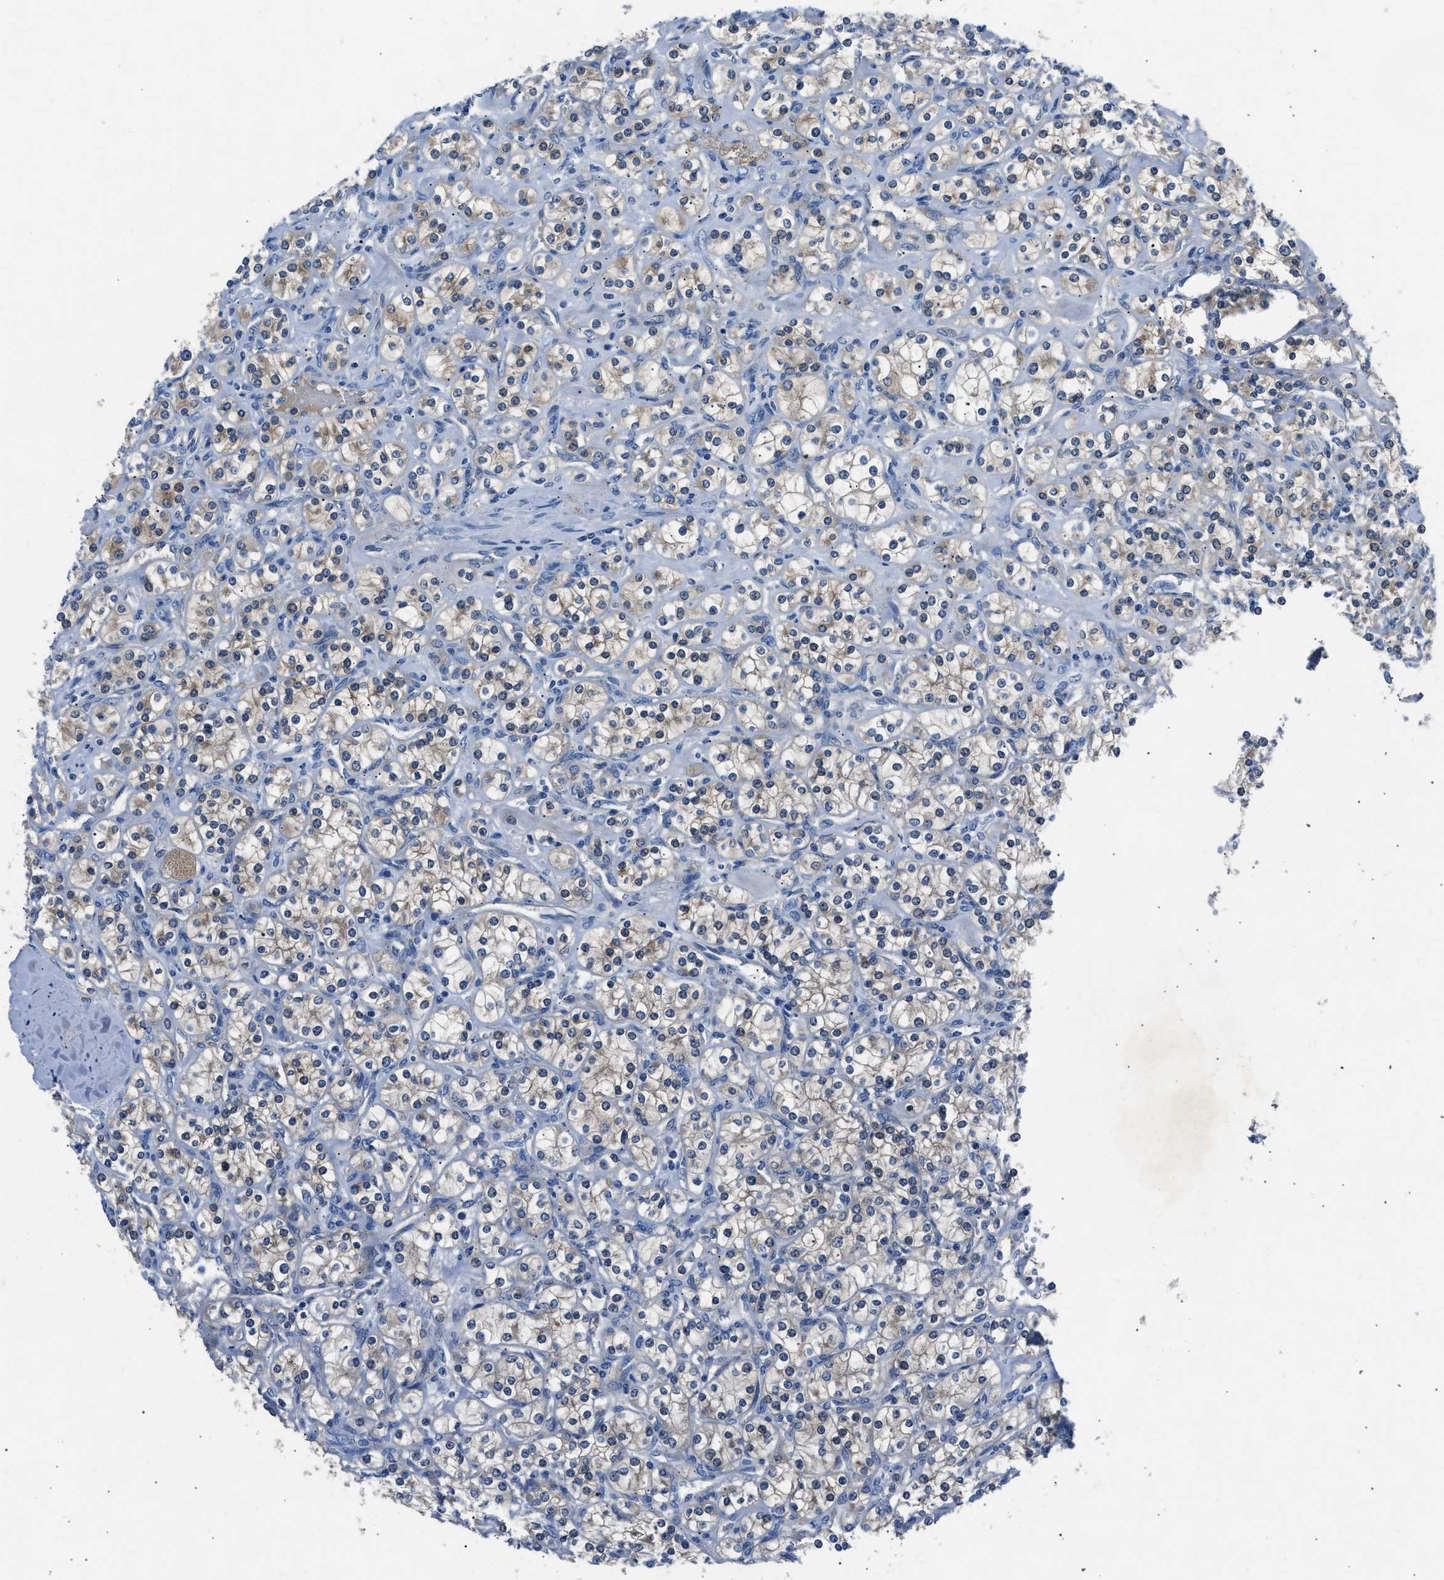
{"staining": {"intensity": "weak", "quantity": "25%-75%", "location": "cytoplasmic/membranous"}, "tissue": "renal cancer", "cell_type": "Tumor cells", "image_type": "cancer", "snomed": [{"axis": "morphology", "description": "Adenocarcinoma, NOS"}, {"axis": "topography", "description": "Kidney"}], "caption": "This is a micrograph of IHC staining of adenocarcinoma (renal), which shows weak positivity in the cytoplasmic/membranous of tumor cells.", "gene": "DNAAF5", "patient": {"sex": "male", "age": 77}}